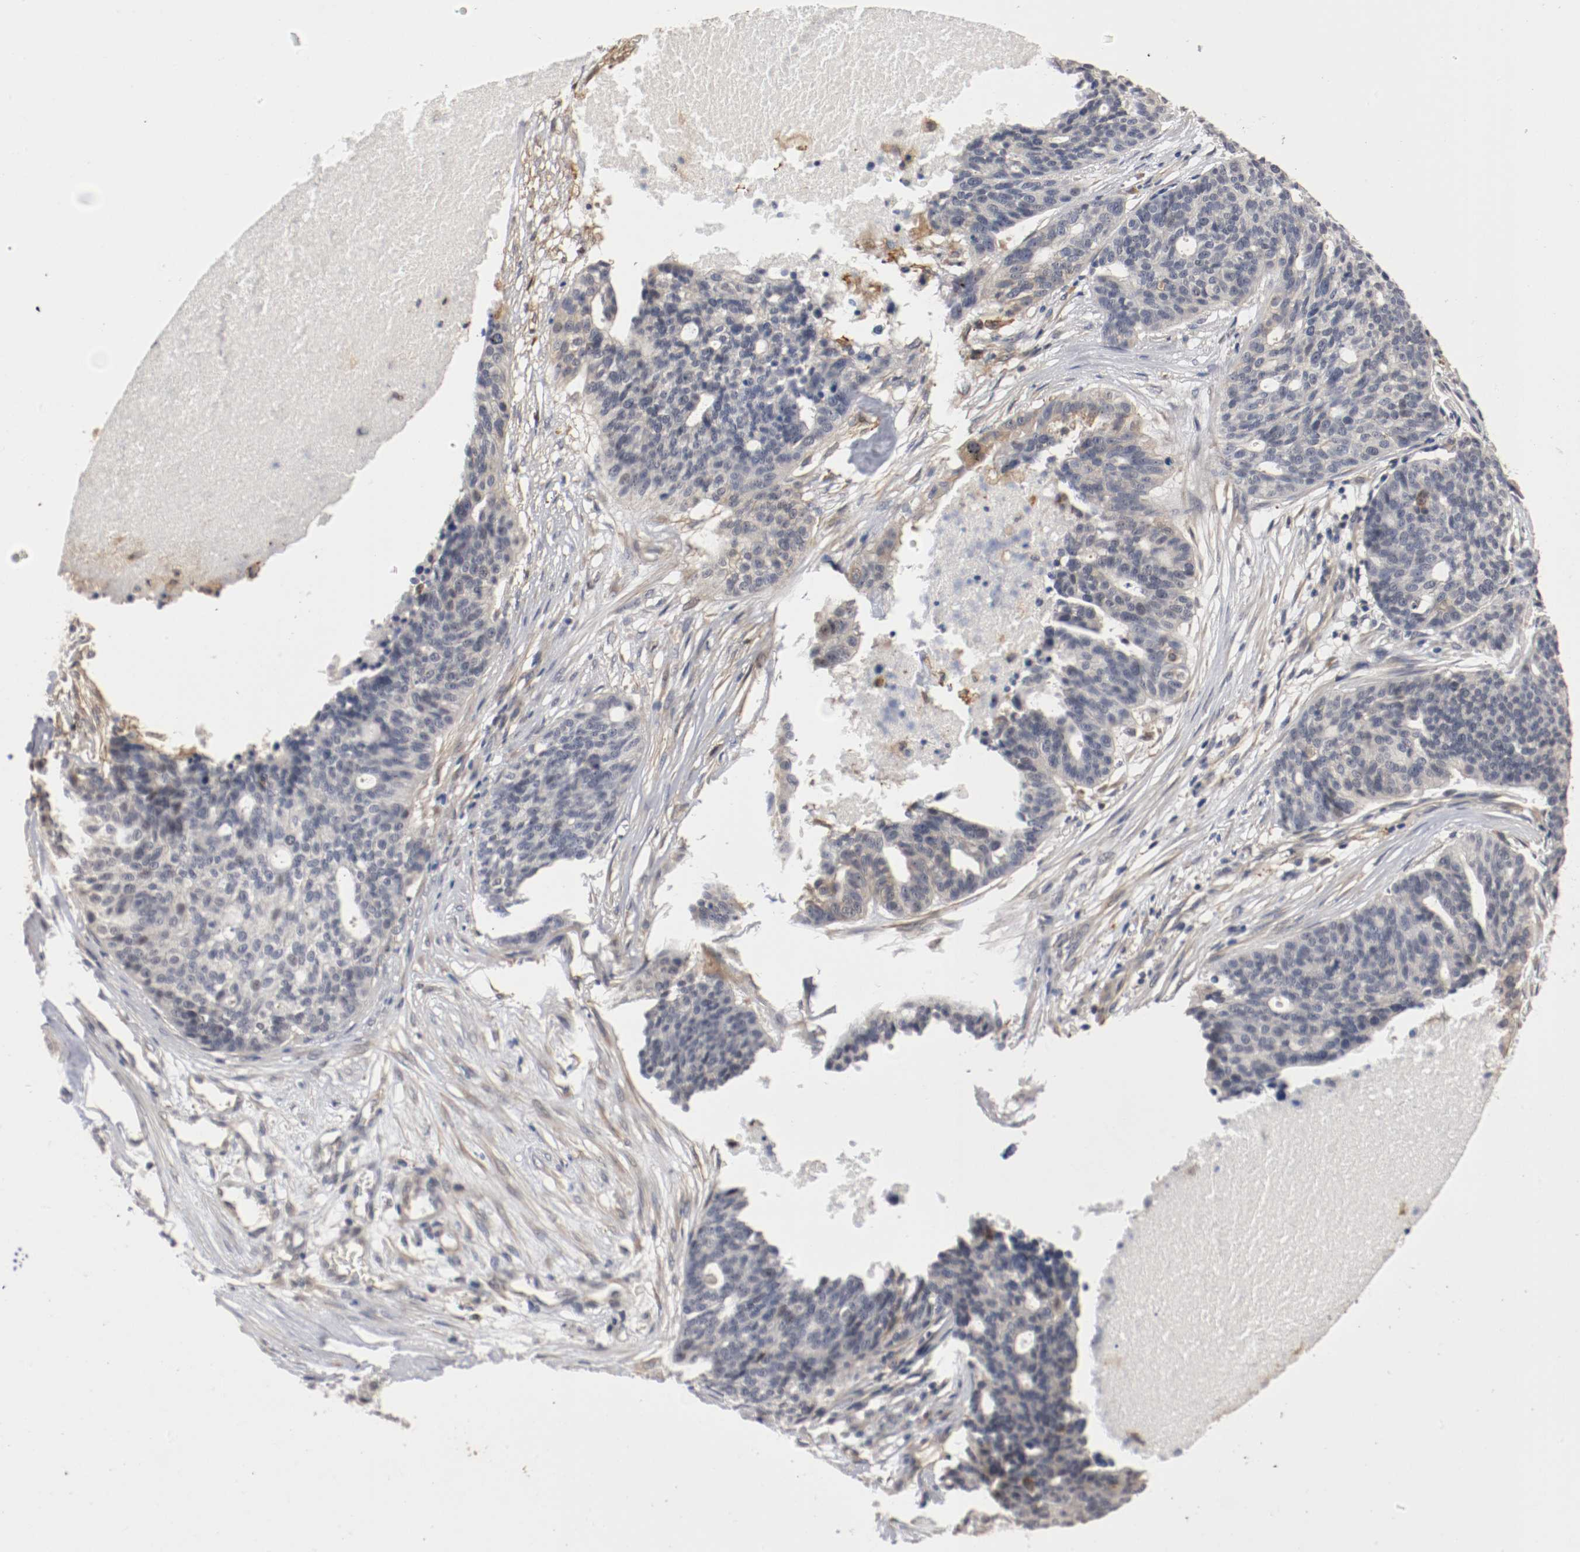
{"staining": {"intensity": "weak", "quantity": "<25%", "location": "cytoplasmic/membranous"}, "tissue": "ovarian cancer", "cell_type": "Tumor cells", "image_type": "cancer", "snomed": [{"axis": "morphology", "description": "Cystadenocarcinoma, serous, NOS"}, {"axis": "topography", "description": "Ovary"}], "caption": "Immunohistochemistry of ovarian cancer (serous cystadenocarcinoma) shows no positivity in tumor cells.", "gene": "RBM23", "patient": {"sex": "female", "age": 59}}